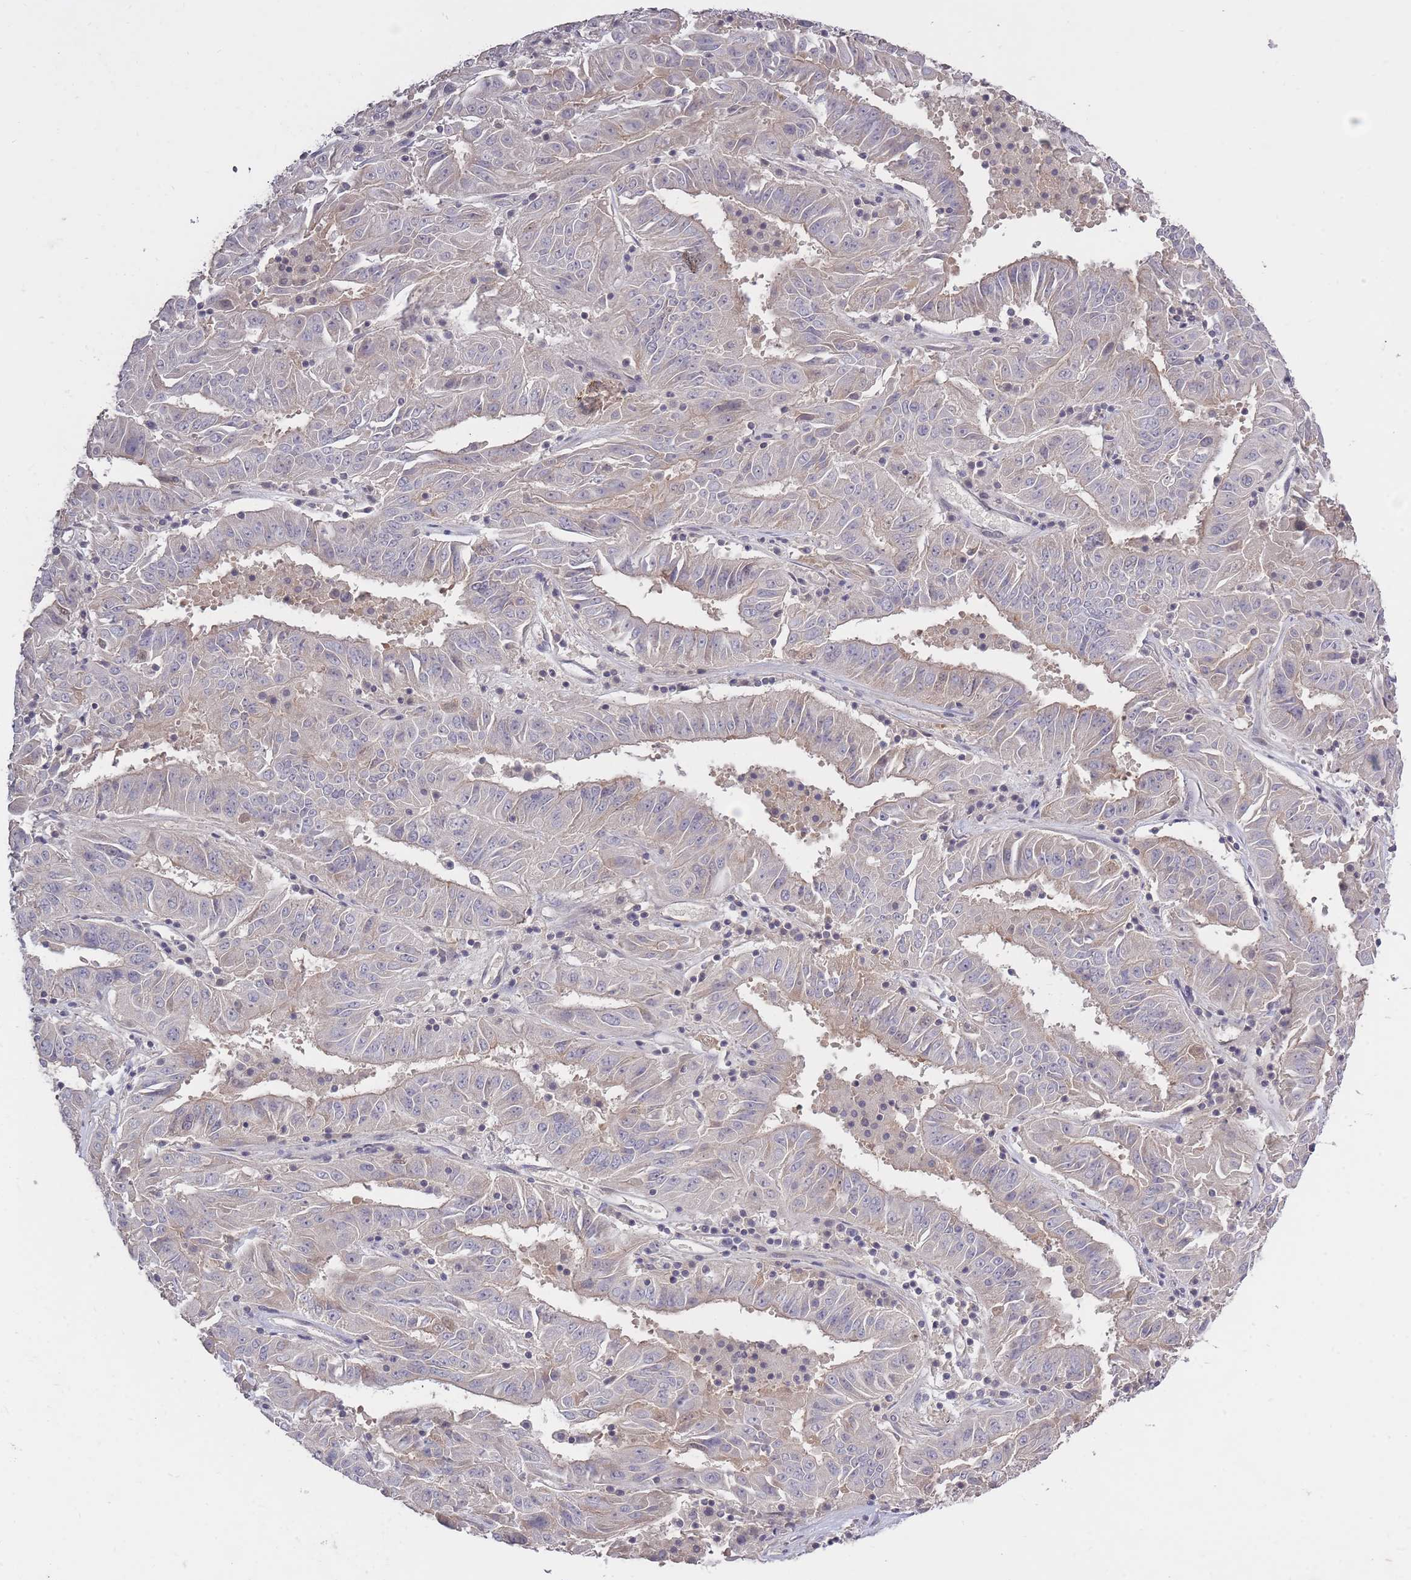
{"staining": {"intensity": "negative", "quantity": "none", "location": "none"}, "tissue": "pancreatic cancer", "cell_type": "Tumor cells", "image_type": "cancer", "snomed": [{"axis": "morphology", "description": "Adenocarcinoma, NOS"}, {"axis": "topography", "description": "Pancreas"}], "caption": "IHC histopathology image of neoplastic tissue: pancreatic cancer stained with DAB shows no significant protein positivity in tumor cells. (Stains: DAB (3,3'-diaminobenzidine) immunohistochemistry with hematoxylin counter stain, Microscopy: brightfield microscopy at high magnification).", "gene": "ADCYAP1R1", "patient": {"sex": "male", "age": 63}}